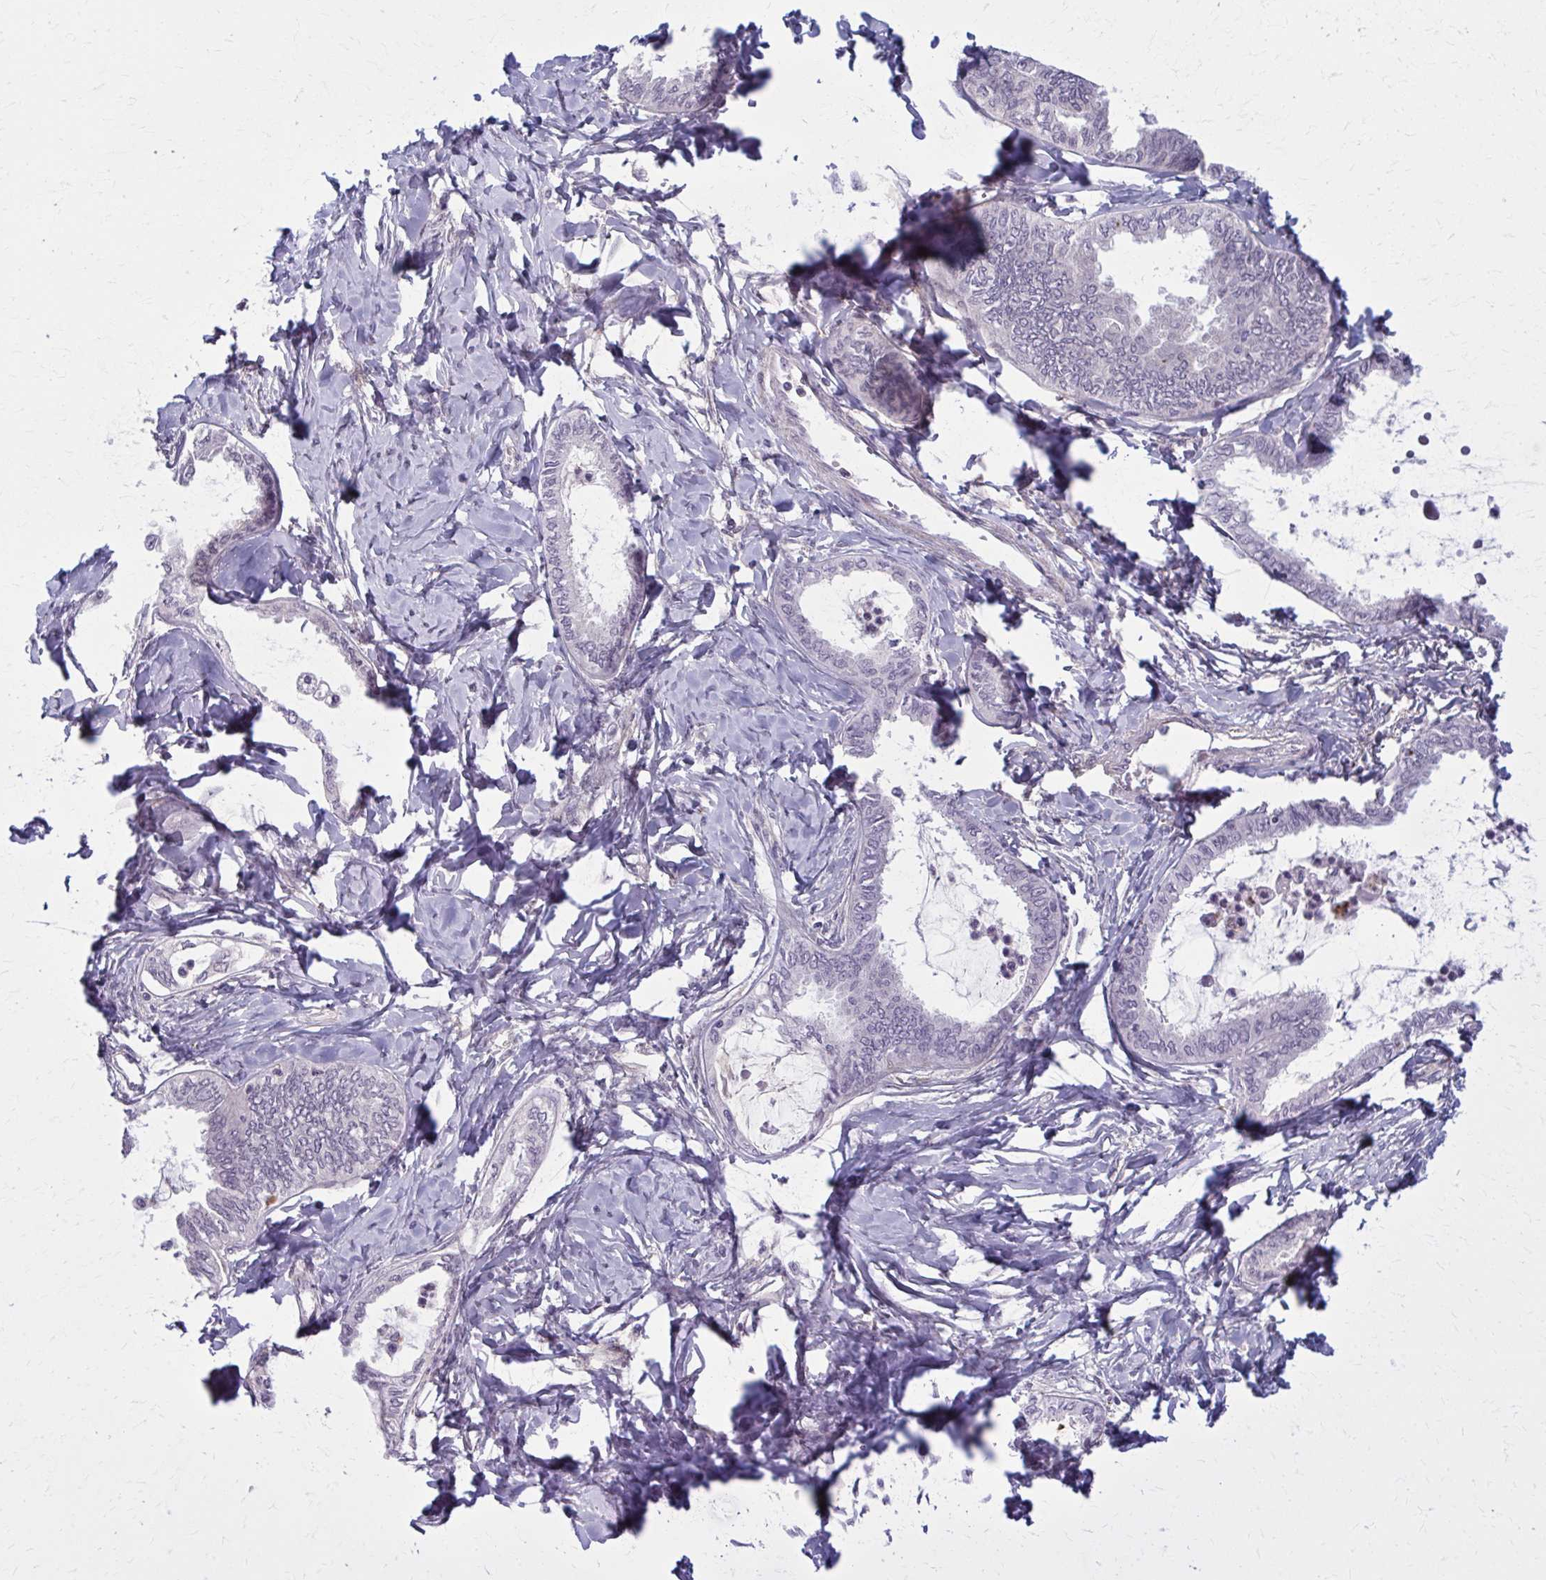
{"staining": {"intensity": "negative", "quantity": "none", "location": "none"}, "tissue": "ovarian cancer", "cell_type": "Tumor cells", "image_type": "cancer", "snomed": [{"axis": "morphology", "description": "Carcinoma, endometroid"}, {"axis": "topography", "description": "Ovary"}], "caption": "DAB immunohistochemical staining of ovarian endometroid carcinoma shows no significant expression in tumor cells.", "gene": "NUMBL", "patient": {"sex": "female", "age": 70}}